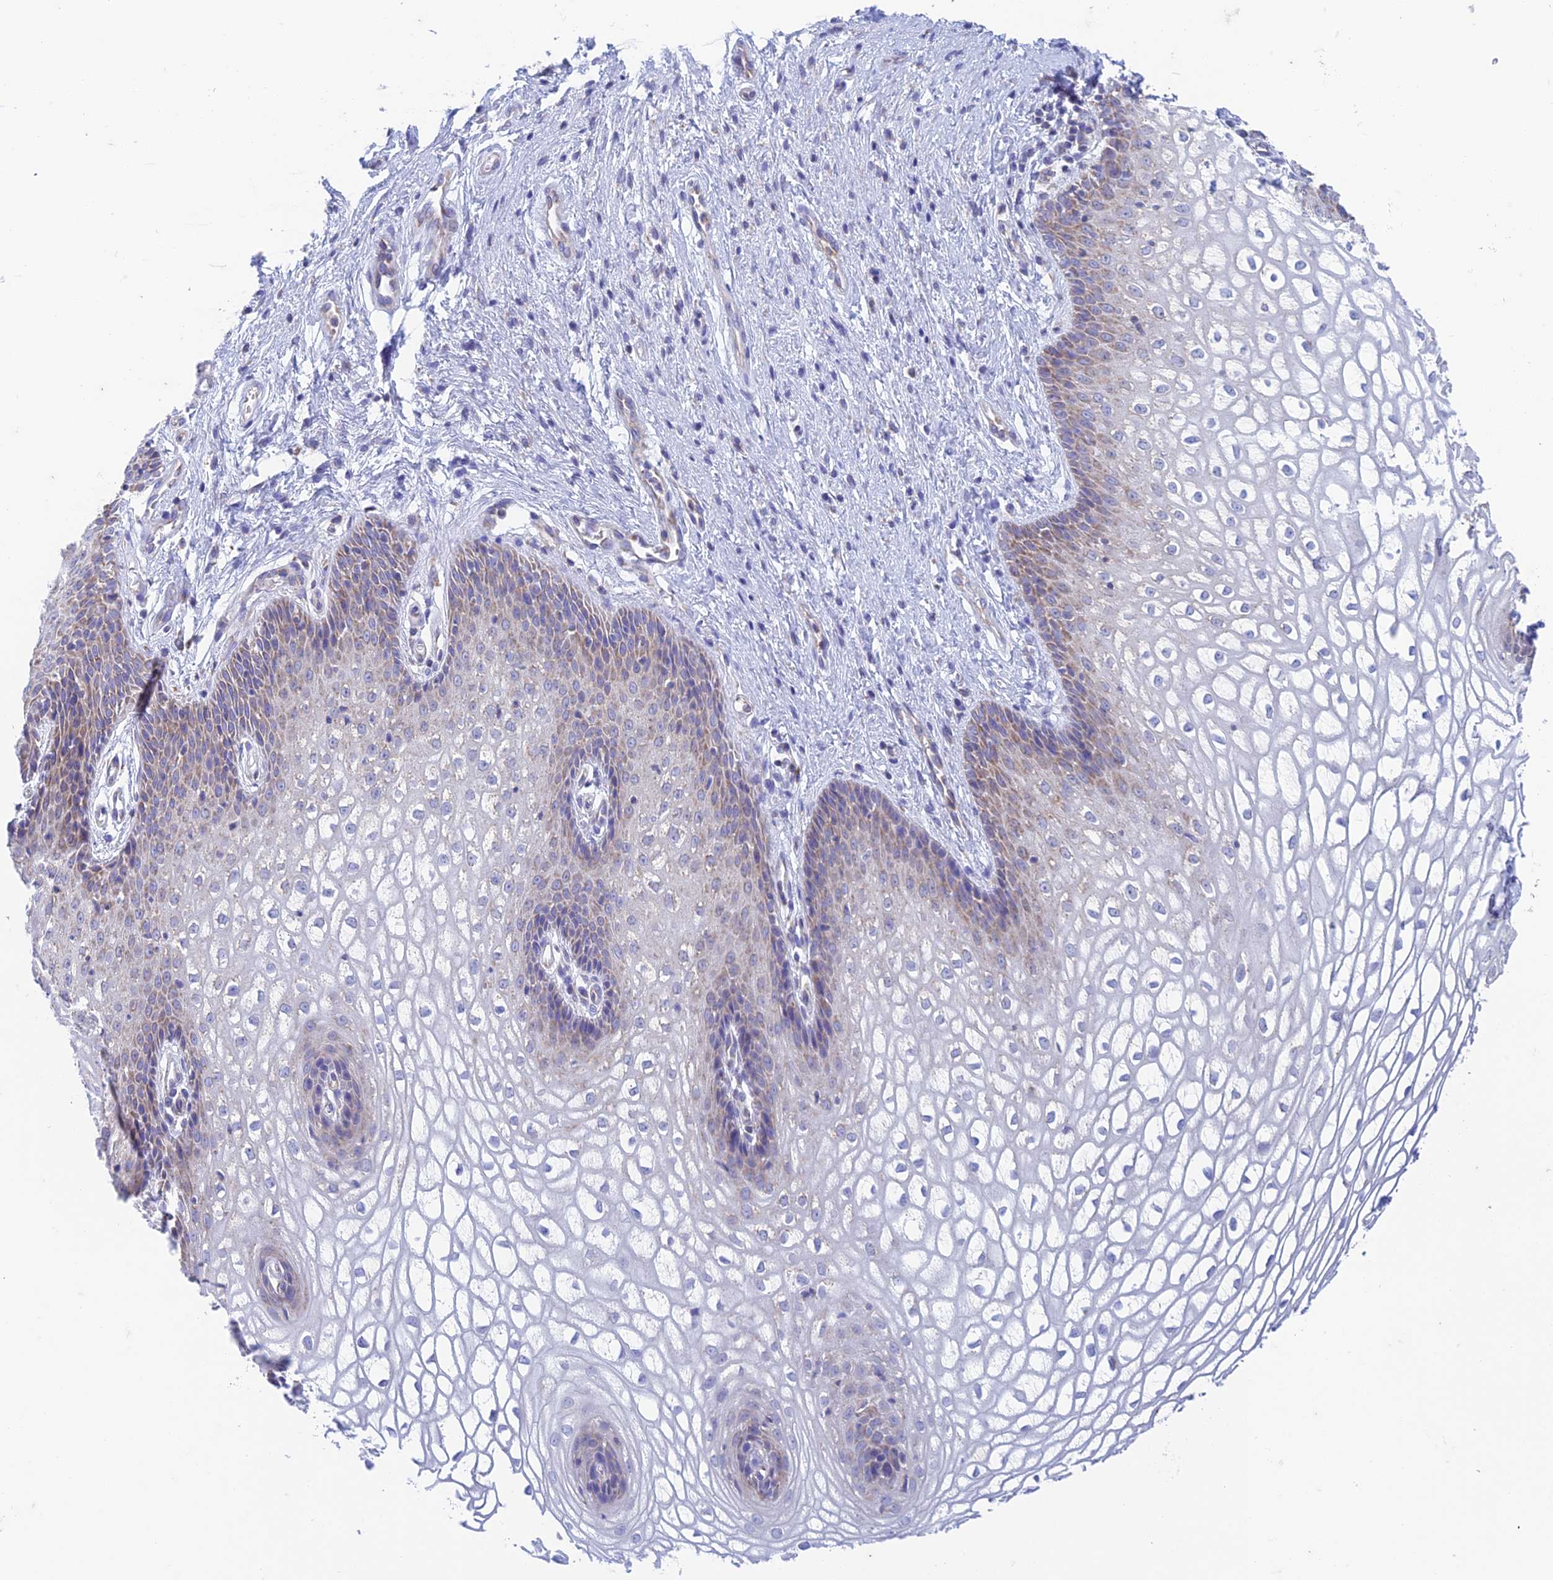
{"staining": {"intensity": "weak", "quantity": "<25%", "location": "cytoplasmic/membranous"}, "tissue": "vagina", "cell_type": "Squamous epithelial cells", "image_type": "normal", "snomed": [{"axis": "morphology", "description": "Normal tissue, NOS"}, {"axis": "topography", "description": "Vagina"}], "caption": "Vagina was stained to show a protein in brown. There is no significant expression in squamous epithelial cells. (Stains: DAB immunohistochemistry (IHC) with hematoxylin counter stain, Microscopy: brightfield microscopy at high magnification).", "gene": "ZNF181", "patient": {"sex": "female", "age": 34}}